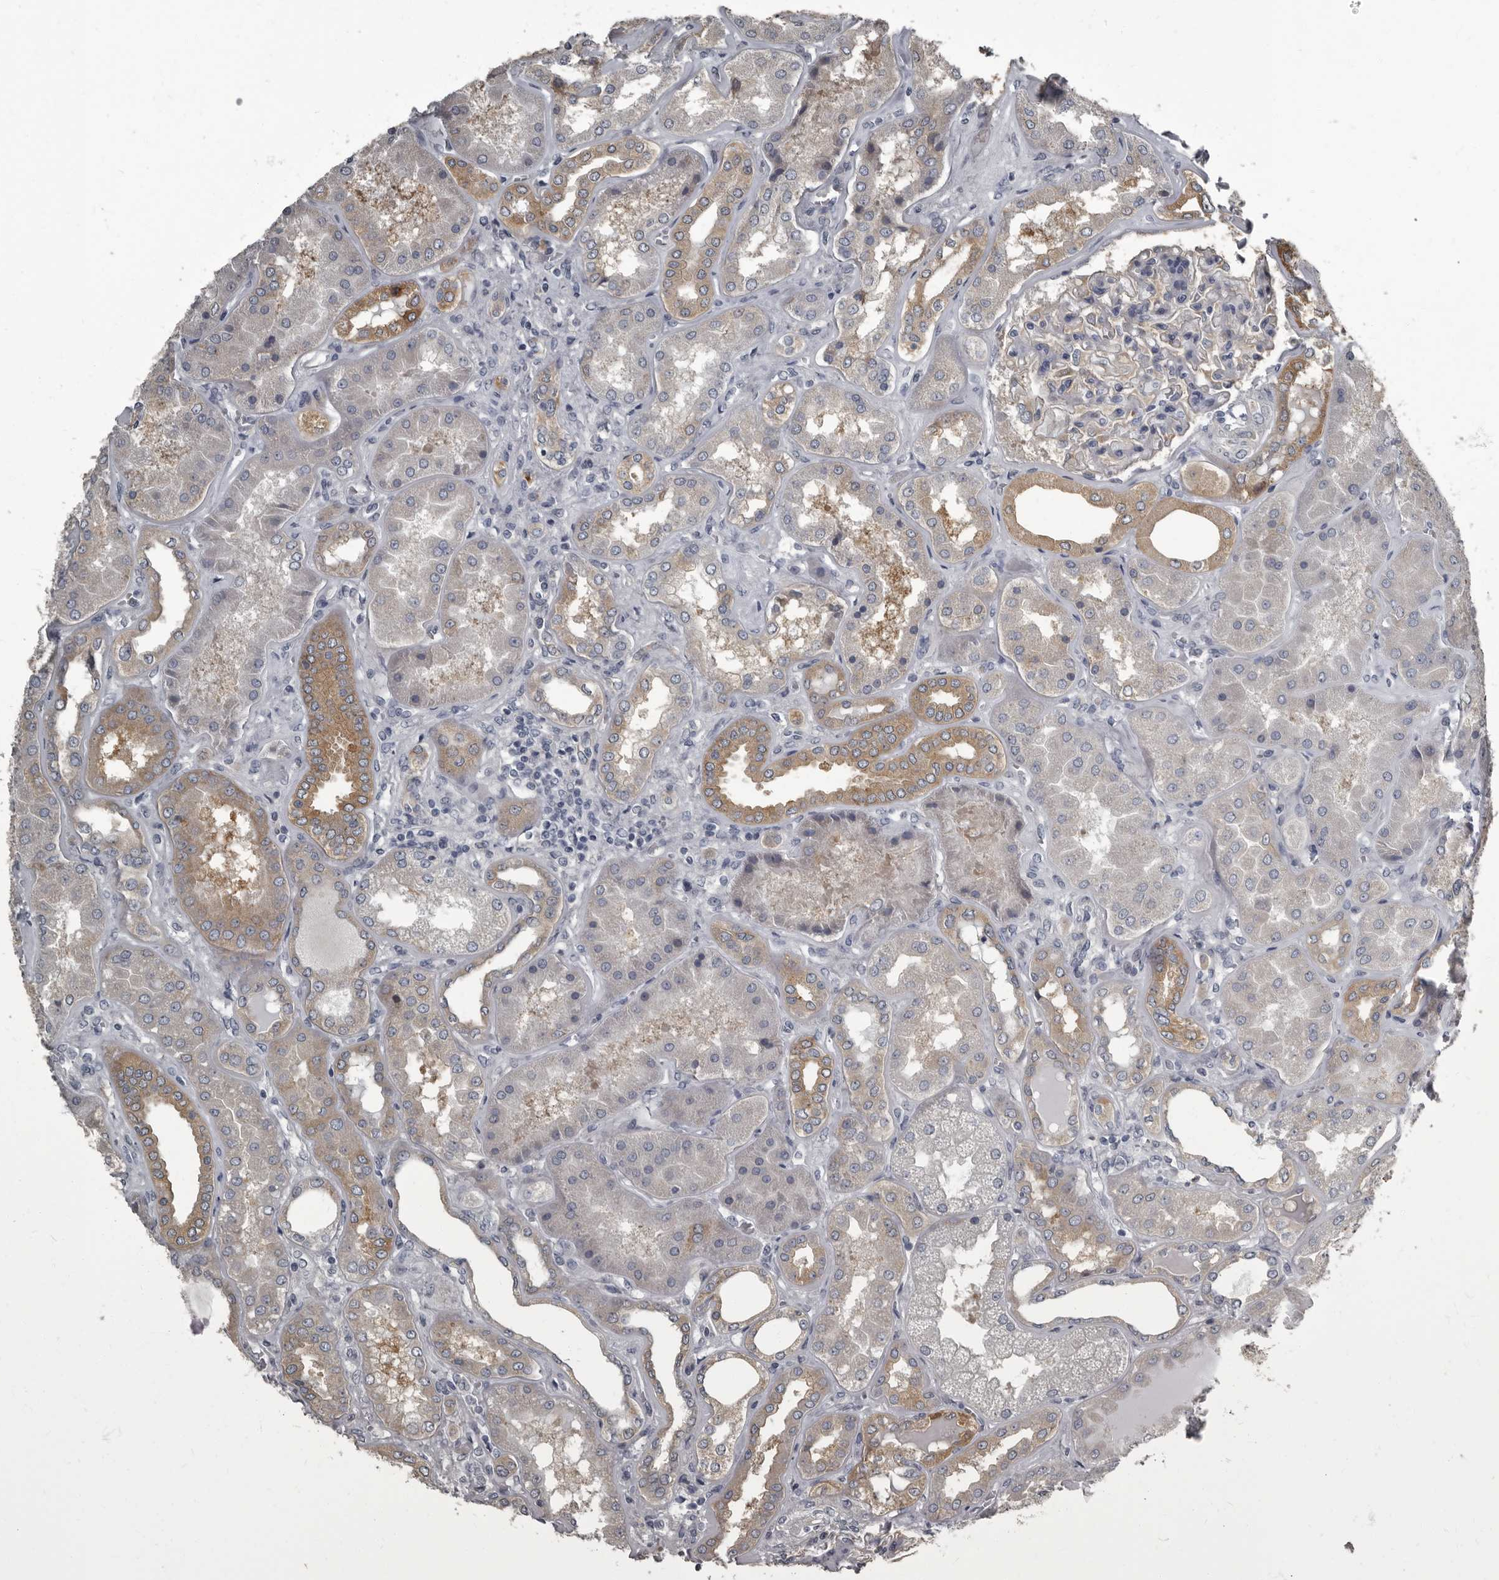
{"staining": {"intensity": "negative", "quantity": "none", "location": "none"}, "tissue": "kidney", "cell_type": "Cells in glomeruli", "image_type": "normal", "snomed": [{"axis": "morphology", "description": "Normal tissue, NOS"}, {"axis": "topography", "description": "Kidney"}], "caption": "Immunohistochemical staining of unremarkable human kidney shows no significant positivity in cells in glomeruli. The staining is performed using DAB brown chromogen with nuclei counter-stained in using hematoxylin.", "gene": "TPD52L1", "patient": {"sex": "female", "age": 56}}